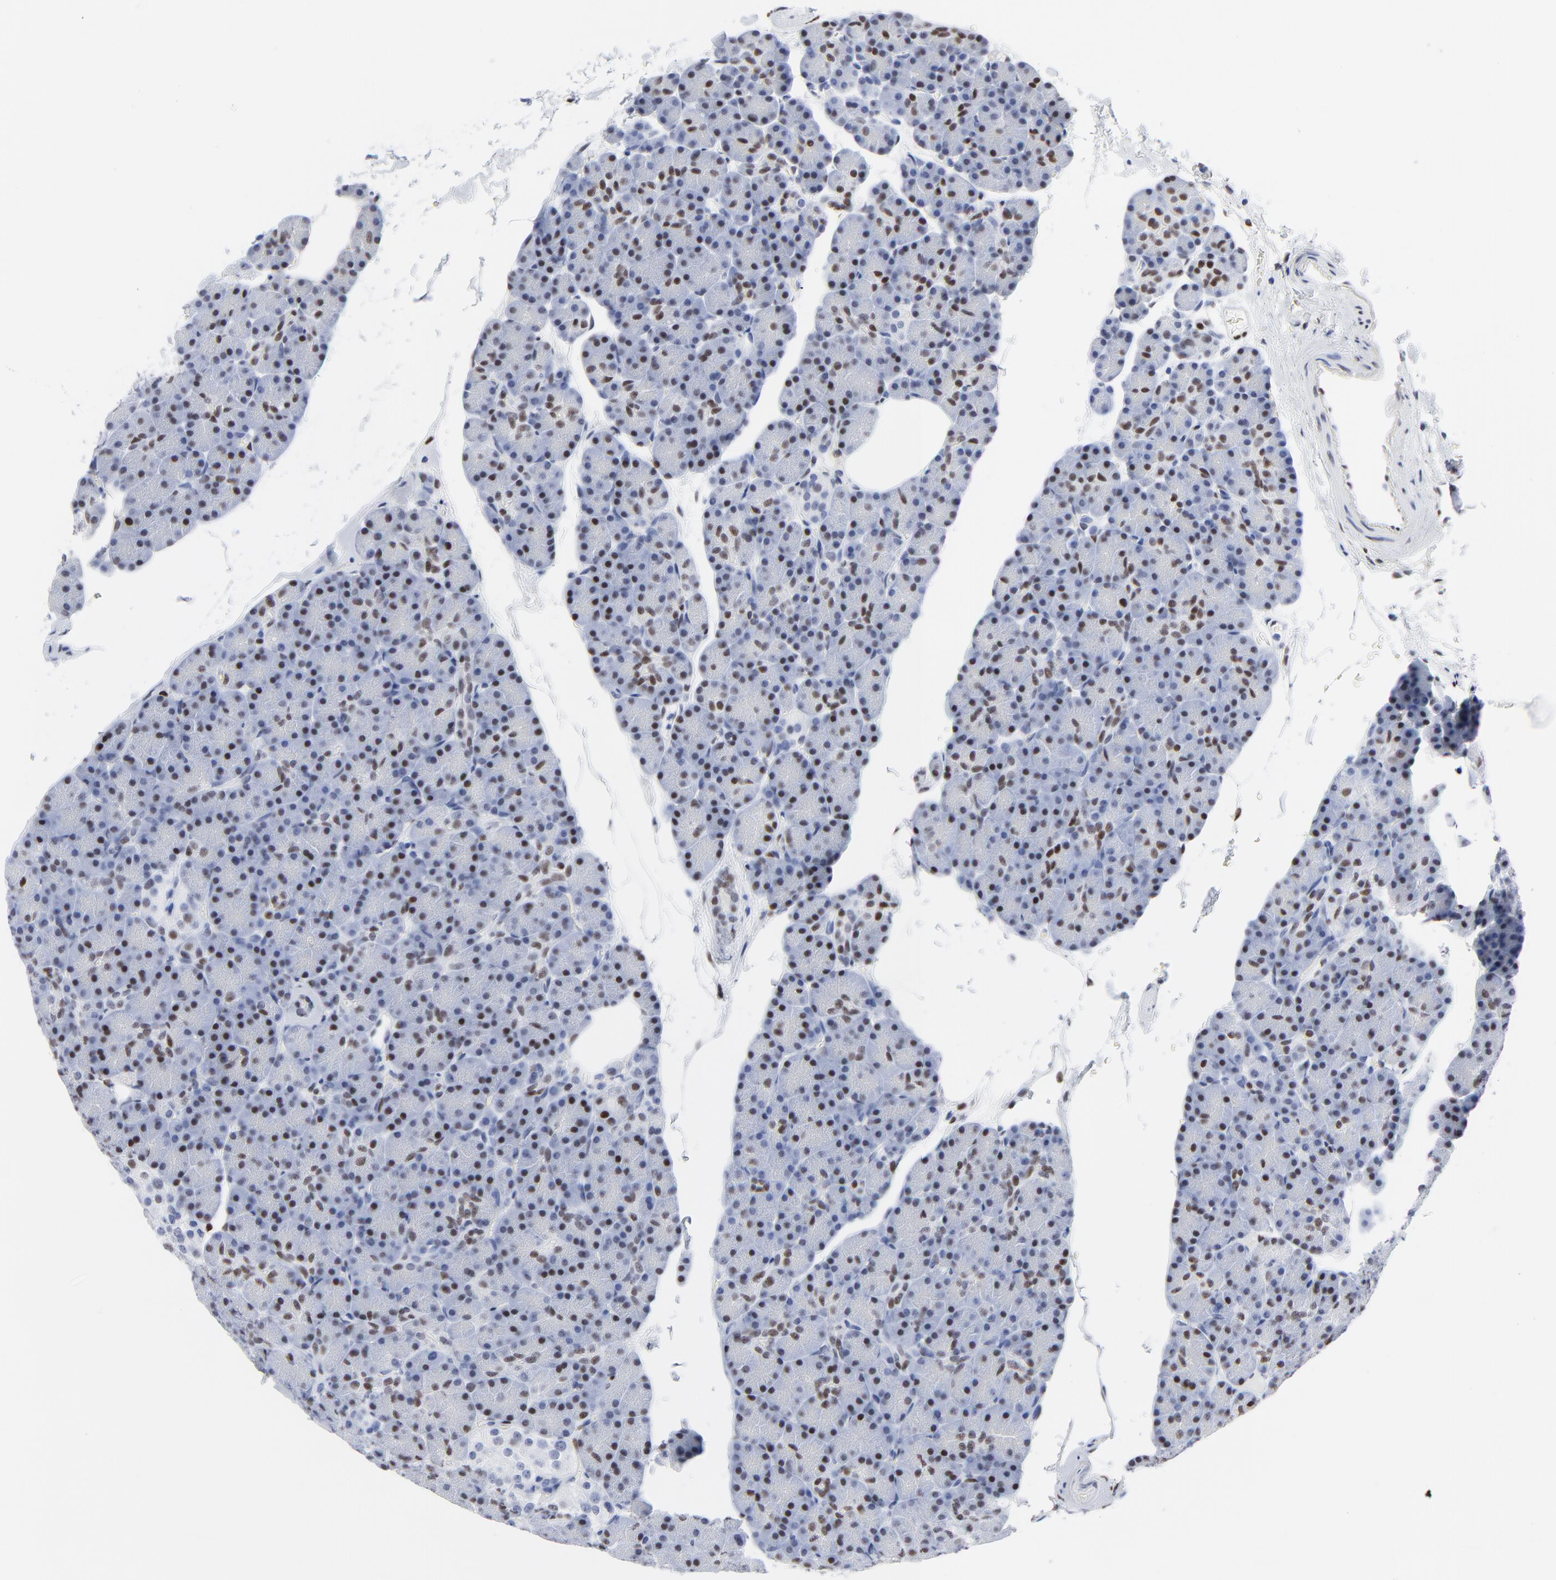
{"staining": {"intensity": "moderate", "quantity": ">75%", "location": "nuclear"}, "tissue": "pancreas", "cell_type": "Exocrine glandular cells", "image_type": "normal", "snomed": [{"axis": "morphology", "description": "Normal tissue, NOS"}, {"axis": "topography", "description": "Pancreas"}], "caption": "DAB immunohistochemical staining of unremarkable human pancreas demonstrates moderate nuclear protein staining in about >75% of exocrine glandular cells.", "gene": "JUN", "patient": {"sex": "female", "age": 43}}